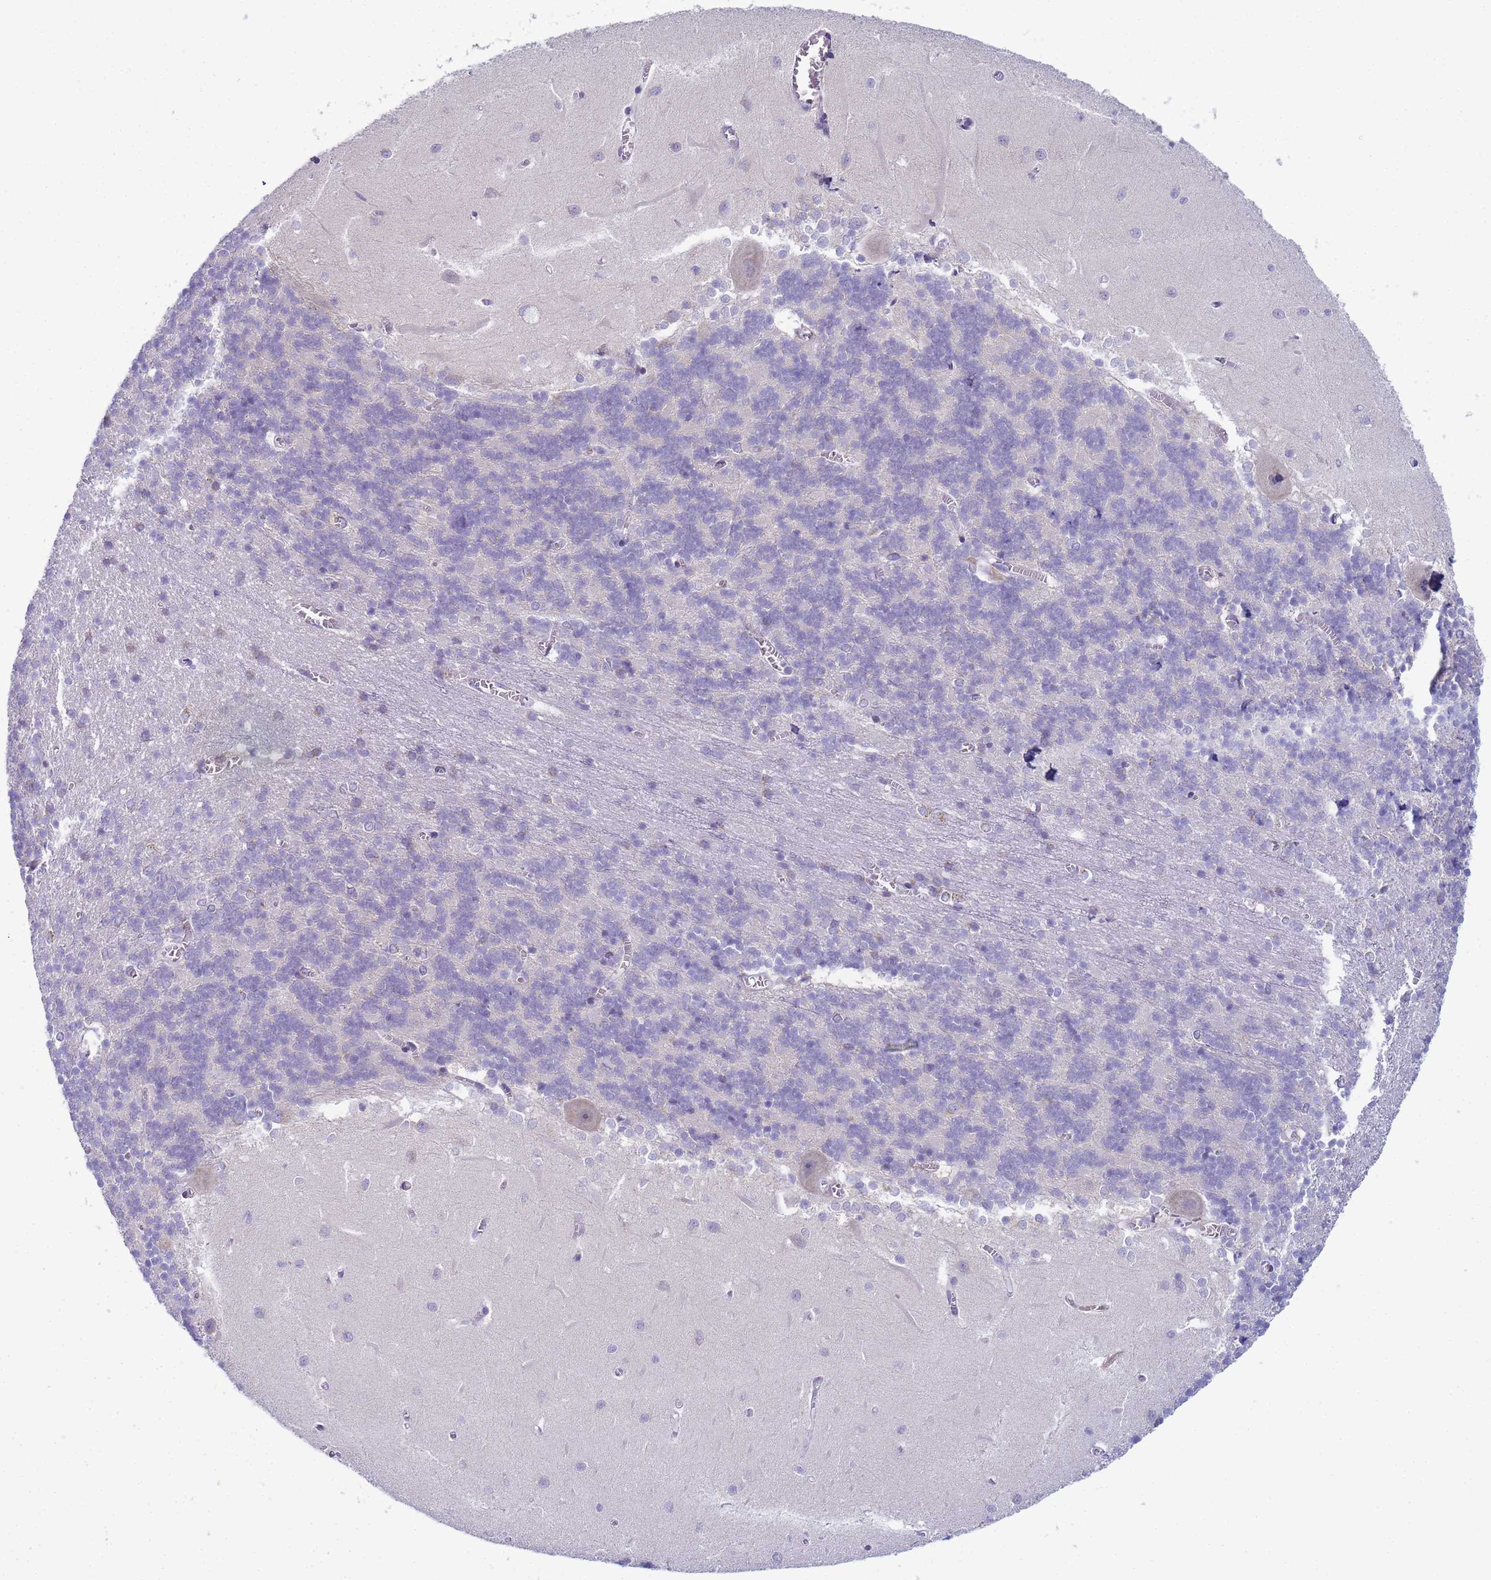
{"staining": {"intensity": "negative", "quantity": "none", "location": "none"}, "tissue": "cerebellum", "cell_type": "Cells in granular layer", "image_type": "normal", "snomed": [{"axis": "morphology", "description": "Normal tissue, NOS"}, {"axis": "topography", "description": "Cerebellum"}], "caption": "High magnification brightfield microscopy of benign cerebellum stained with DAB (brown) and counterstained with hematoxylin (blue): cells in granular layer show no significant positivity.", "gene": "CR1", "patient": {"sex": "male", "age": 37}}